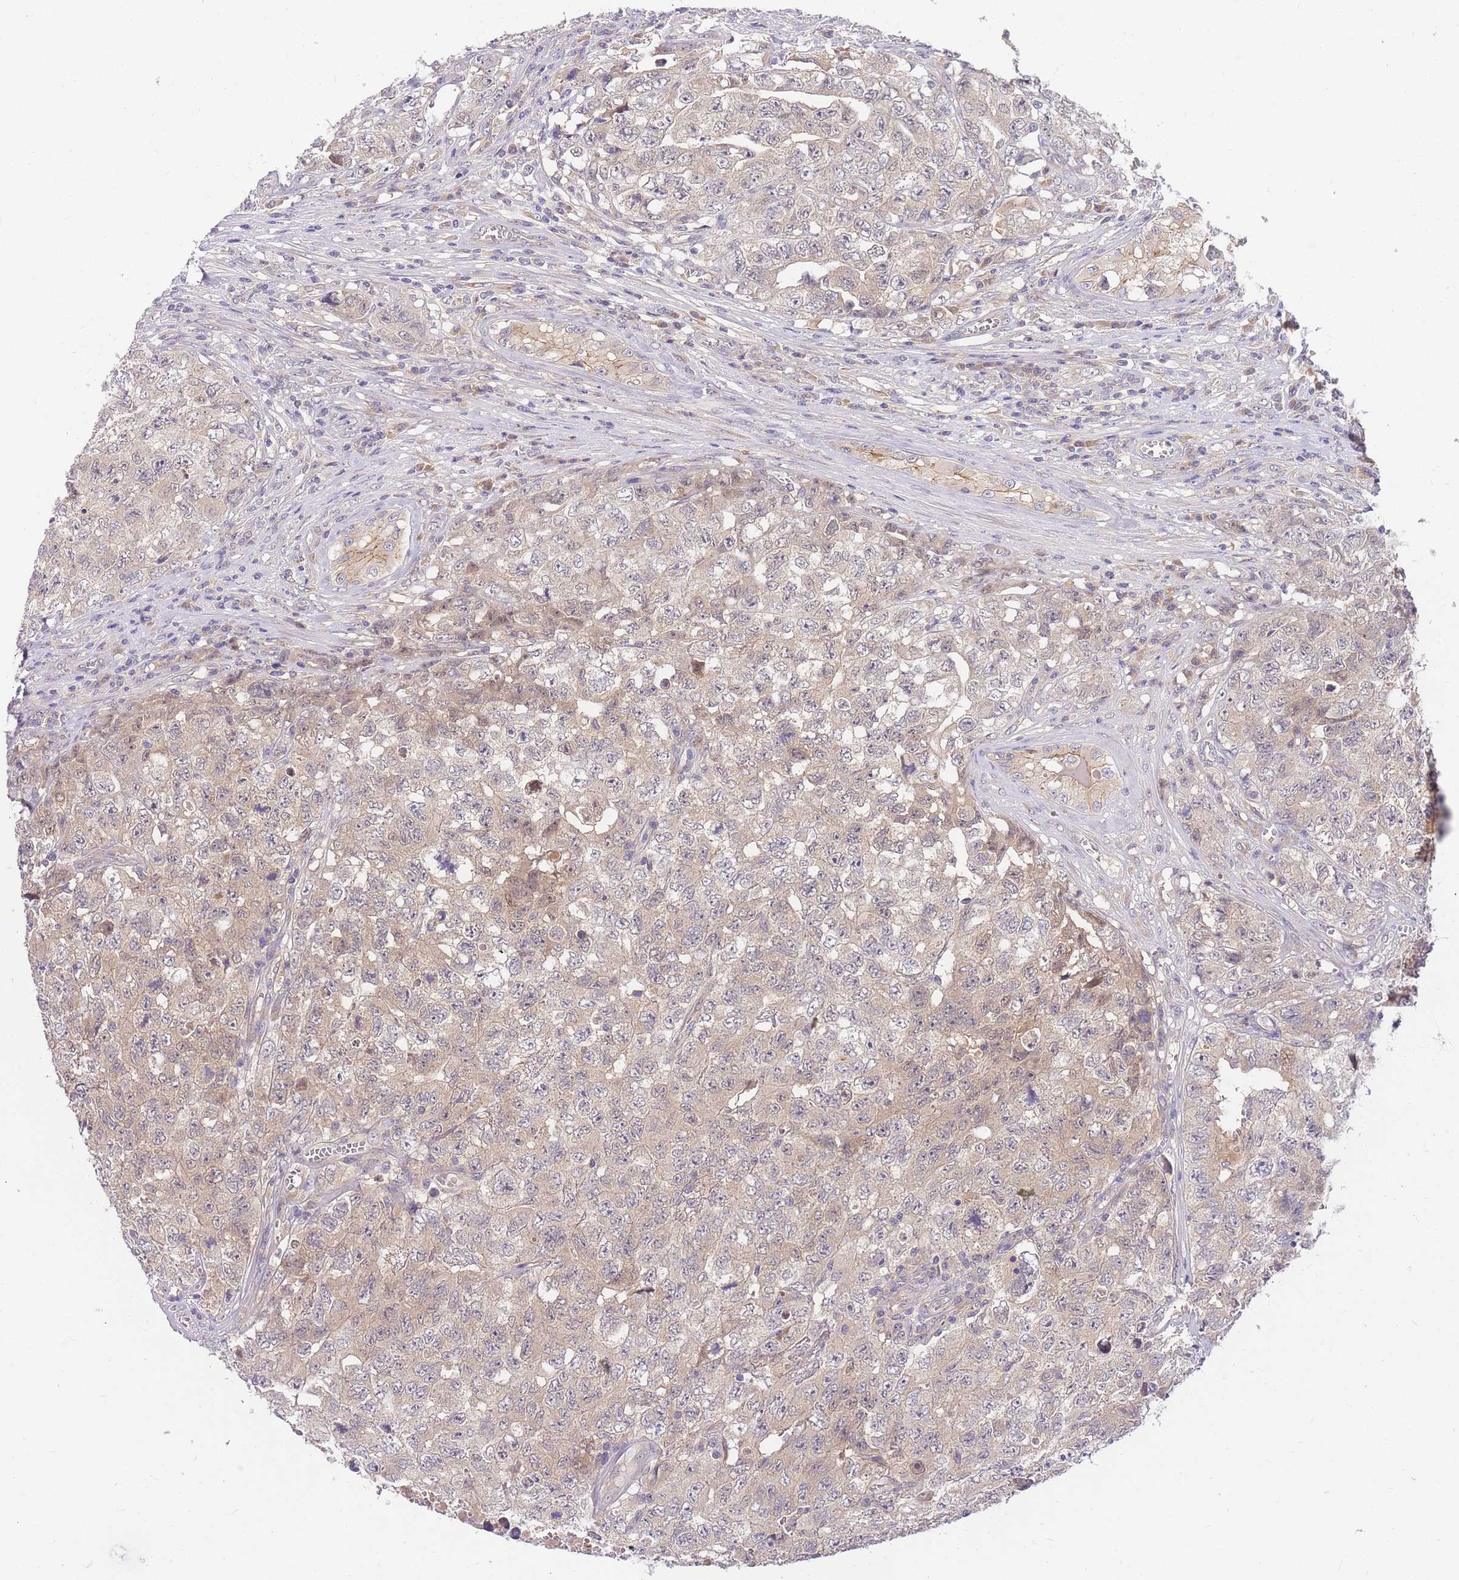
{"staining": {"intensity": "weak", "quantity": "25%-75%", "location": "cytoplasmic/membranous"}, "tissue": "testis cancer", "cell_type": "Tumor cells", "image_type": "cancer", "snomed": [{"axis": "morphology", "description": "Carcinoma, Embryonal, NOS"}, {"axis": "topography", "description": "Testis"}], "caption": "A photomicrograph showing weak cytoplasmic/membranous staining in approximately 25%-75% of tumor cells in embryonal carcinoma (testis), as visualized by brown immunohistochemical staining.", "gene": "ZNF577", "patient": {"sex": "male", "age": 31}}